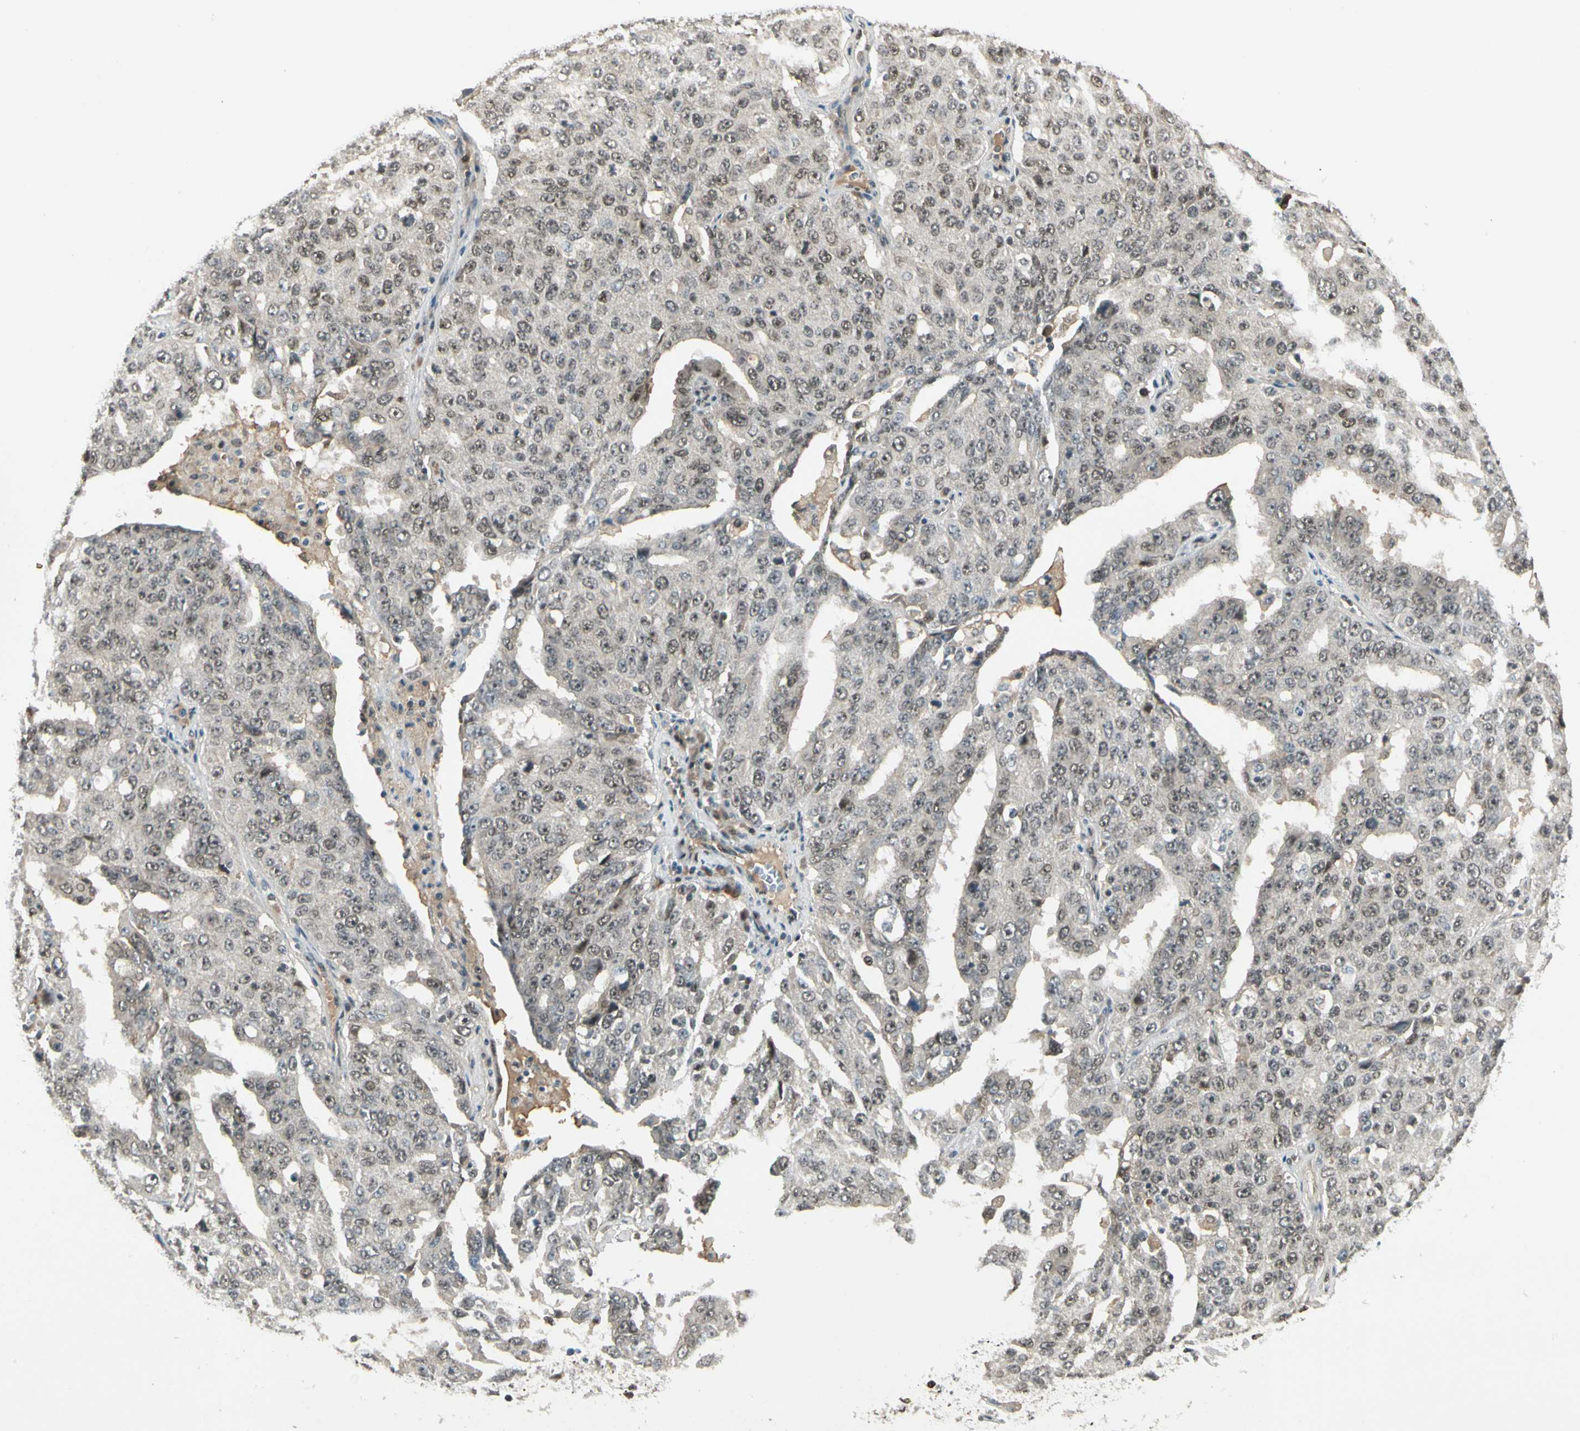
{"staining": {"intensity": "weak", "quantity": "25%-75%", "location": "nuclear"}, "tissue": "ovarian cancer", "cell_type": "Tumor cells", "image_type": "cancer", "snomed": [{"axis": "morphology", "description": "Carcinoma, endometroid"}, {"axis": "topography", "description": "Ovary"}], "caption": "Weak nuclear positivity for a protein is appreciated in approximately 25%-75% of tumor cells of ovarian cancer using immunohistochemistry.", "gene": "GTF3A", "patient": {"sex": "female", "age": 62}}